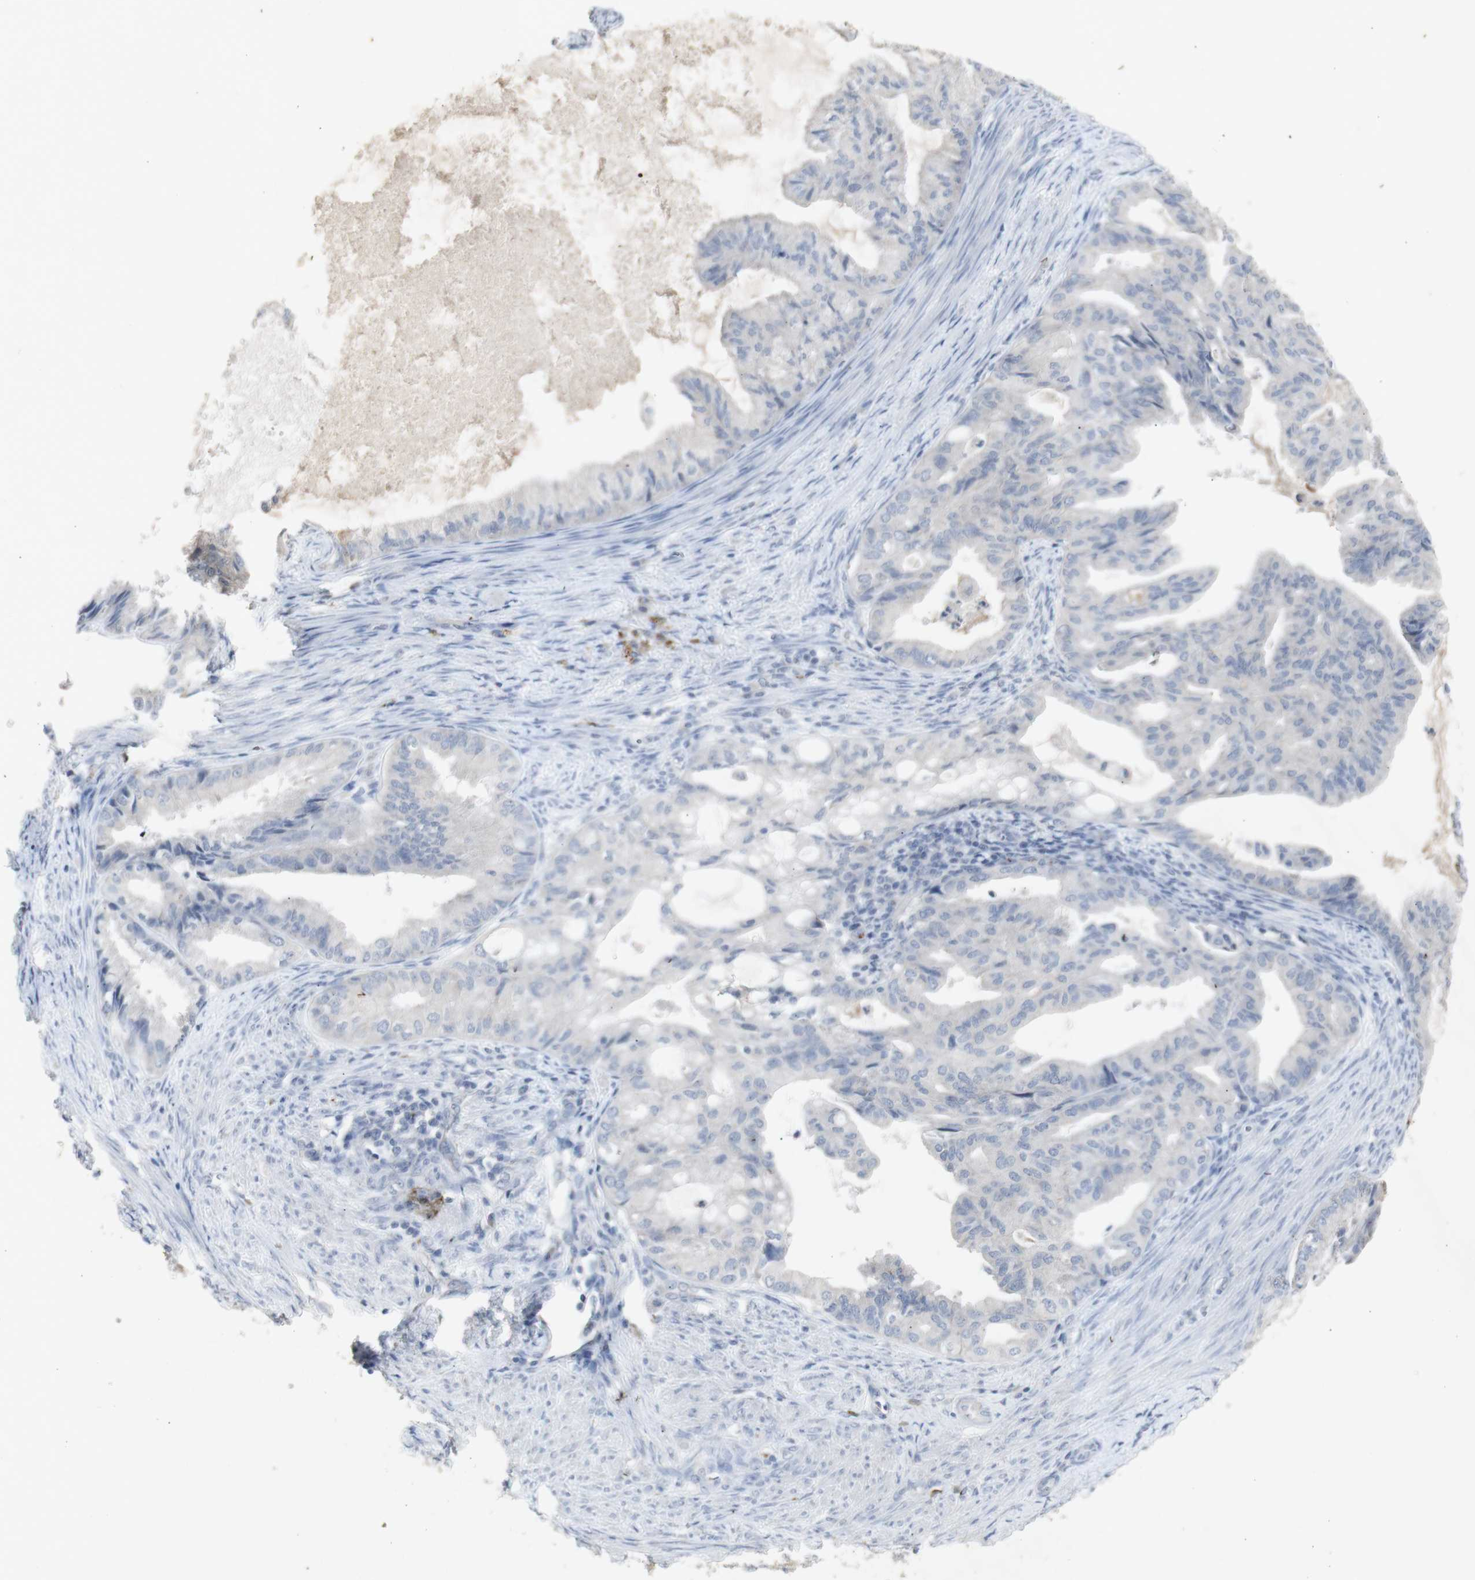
{"staining": {"intensity": "negative", "quantity": "none", "location": "none"}, "tissue": "endometrial cancer", "cell_type": "Tumor cells", "image_type": "cancer", "snomed": [{"axis": "morphology", "description": "Adenocarcinoma, NOS"}, {"axis": "topography", "description": "Endometrium"}], "caption": "DAB (3,3'-diaminobenzidine) immunohistochemical staining of human endometrial cancer demonstrates no significant staining in tumor cells. The staining was performed using DAB to visualize the protein expression in brown, while the nuclei were stained in blue with hematoxylin (Magnification: 20x).", "gene": "INS", "patient": {"sex": "female", "age": 86}}